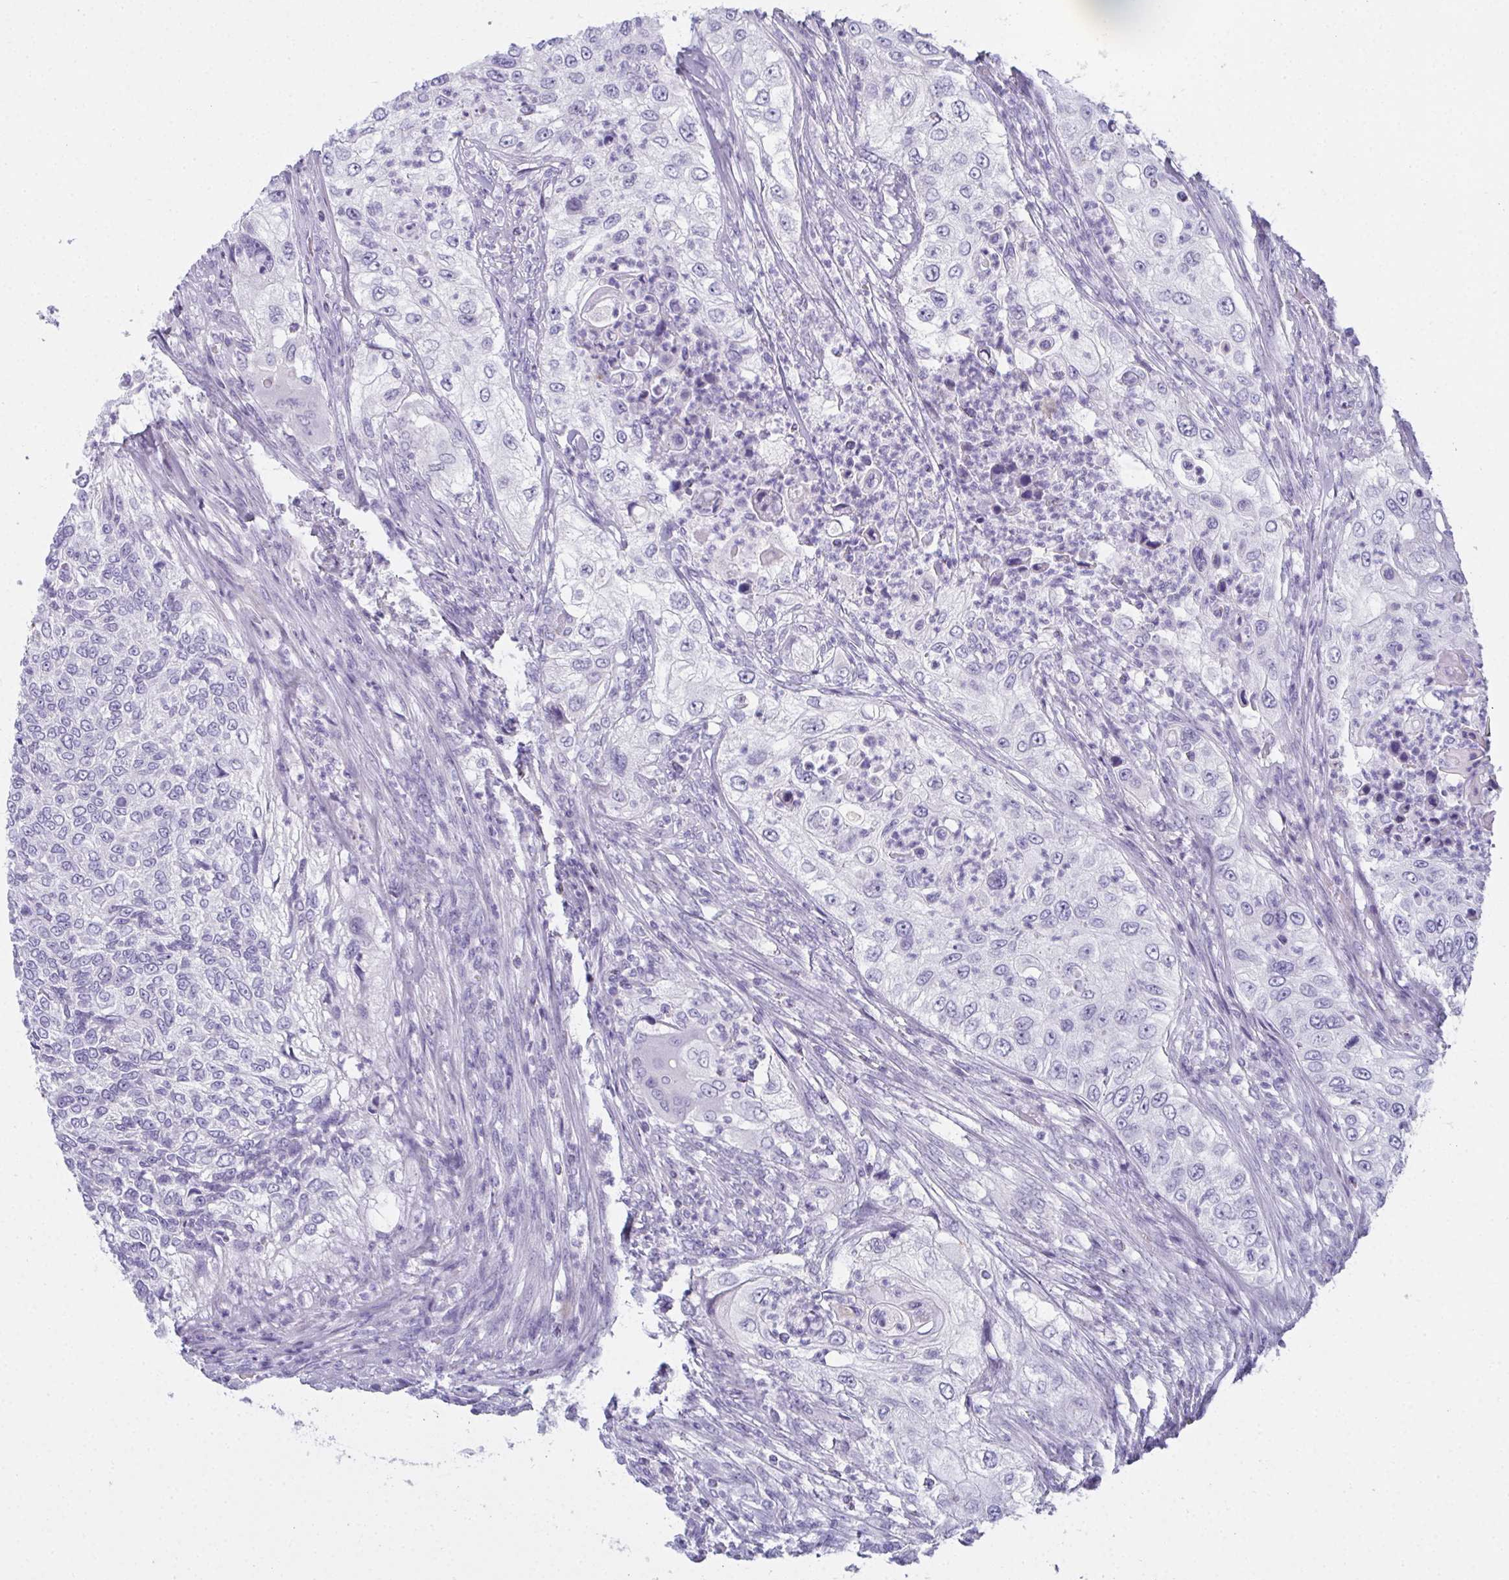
{"staining": {"intensity": "negative", "quantity": "none", "location": "none"}, "tissue": "urothelial cancer", "cell_type": "Tumor cells", "image_type": "cancer", "snomed": [{"axis": "morphology", "description": "Urothelial carcinoma, High grade"}, {"axis": "topography", "description": "Urinary bladder"}], "caption": "Immunohistochemistry histopathology image of human urothelial cancer stained for a protein (brown), which exhibits no expression in tumor cells.", "gene": "SLC36A2", "patient": {"sex": "female", "age": 60}}